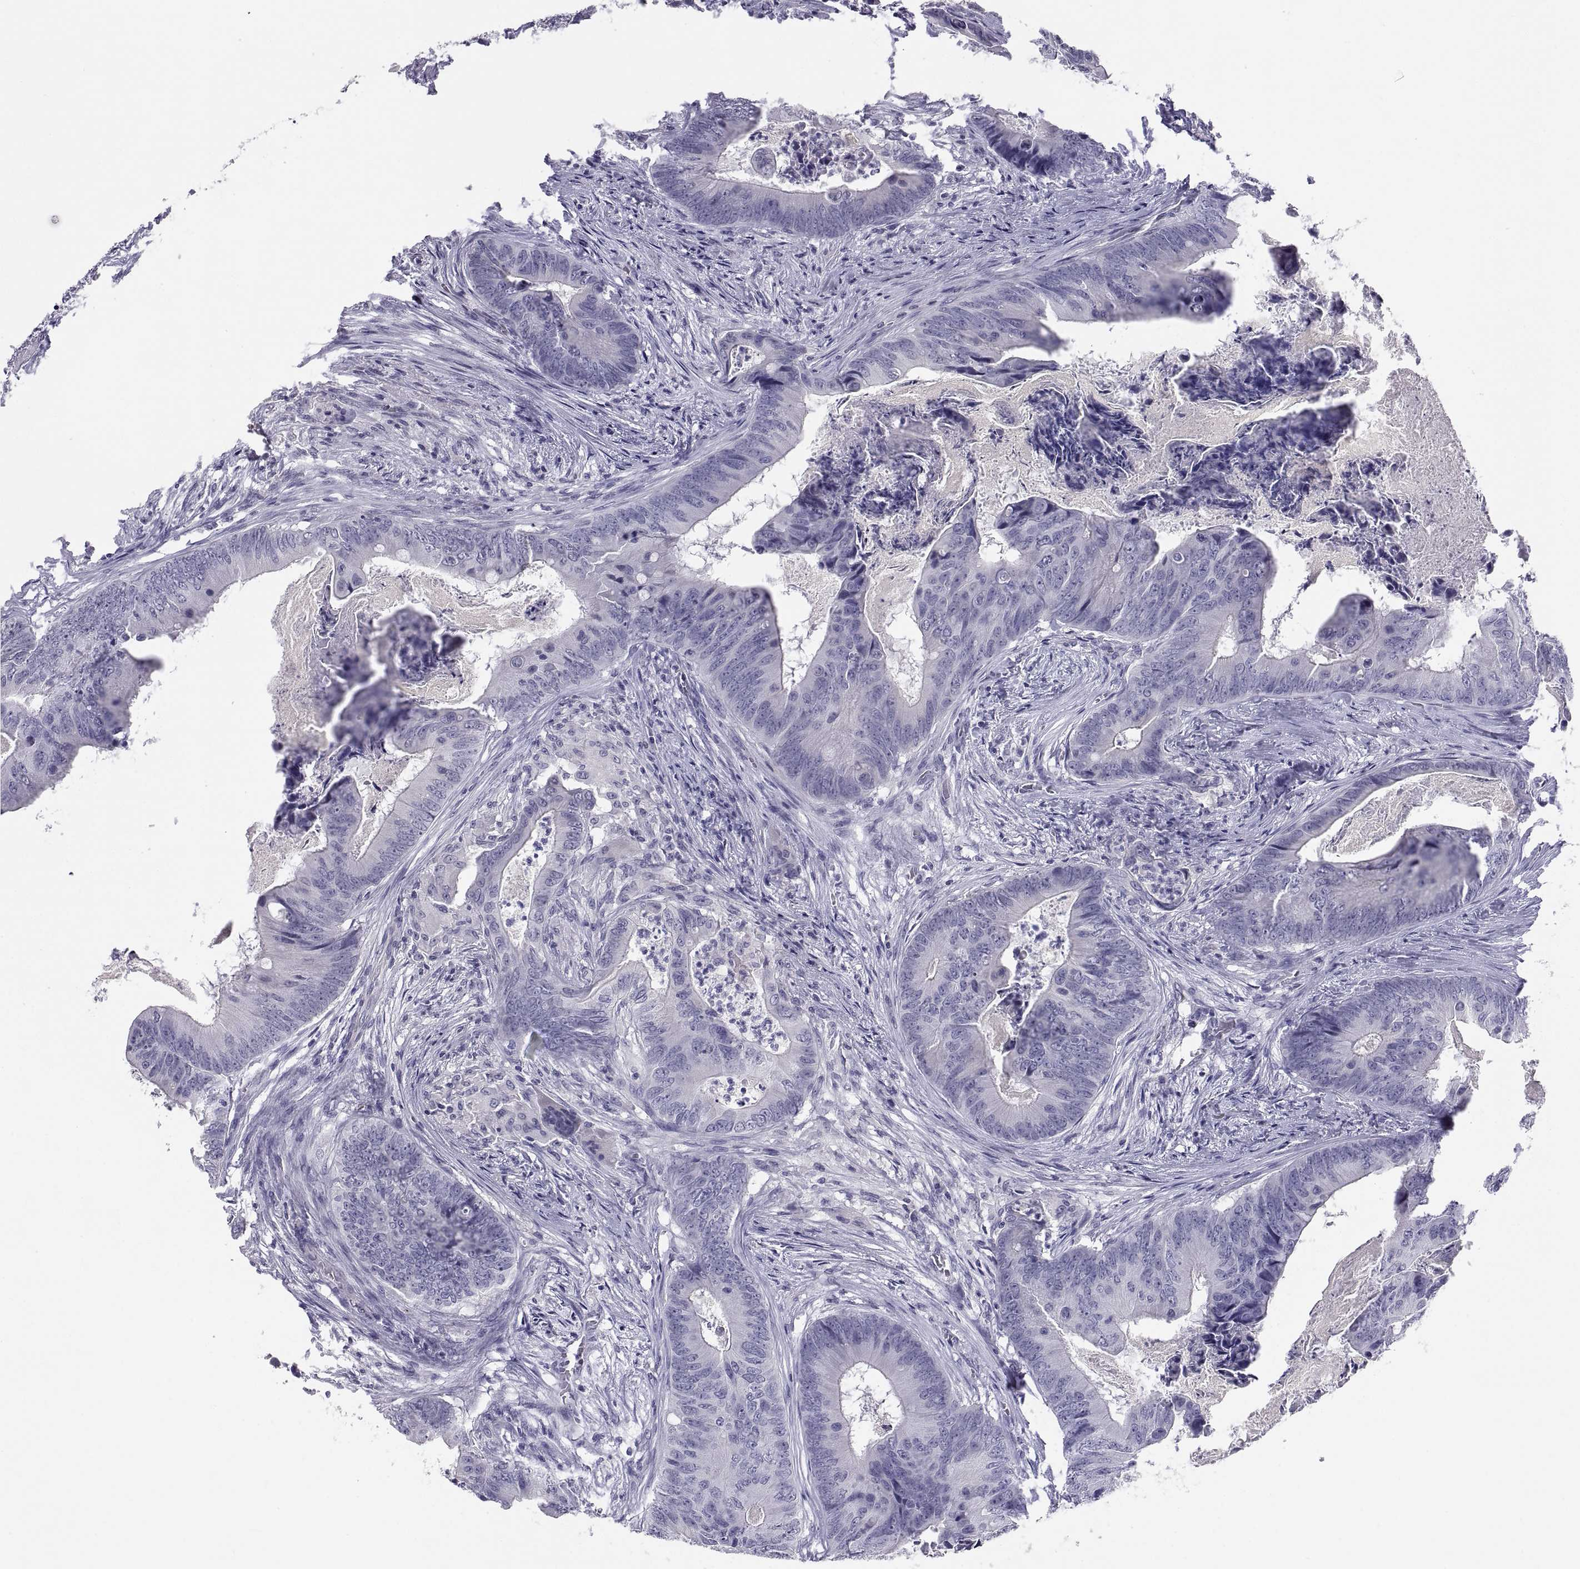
{"staining": {"intensity": "negative", "quantity": "none", "location": "none"}, "tissue": "colorectal cancer", "cell_type": "Tumor cells", "image_type": "cancer", "snomed": [{"axis": "morphology", "description": "Adenocarcinoma, NOS"}, {"axis": "topography", "description": "Colon"}], "caption": "Photomicrograph shows no significant protein expression in tumor cells of colorectal cancer (adenocarcinoma).", "gene": "TEX13A", "patient": {"sex": "male", "age": 84}}